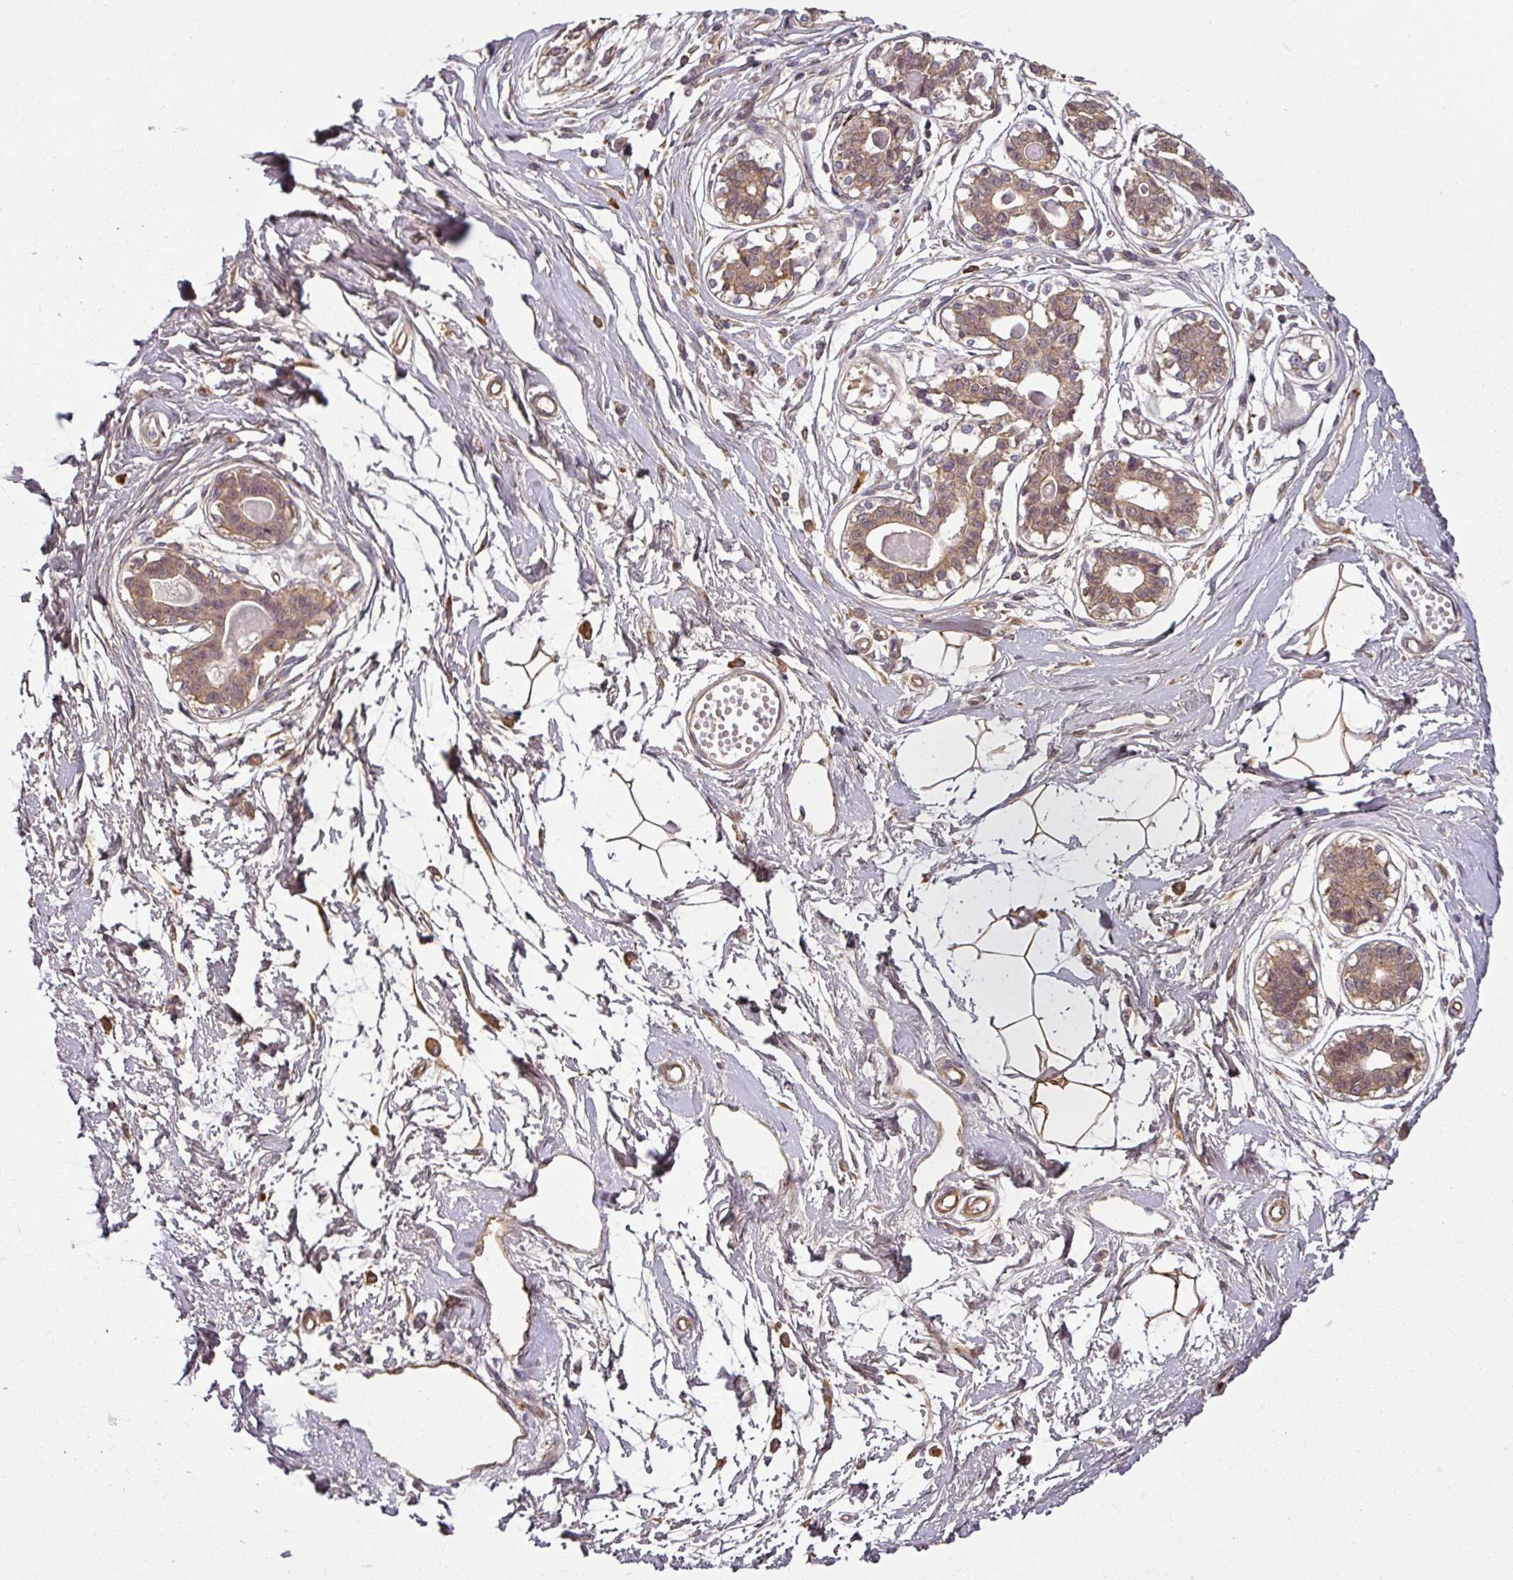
{"staining": {"intensity": "moderate", "quantity": ">75%", "location": "cytoplasmic/membranous"}, "tissue": "breast", "cell_type": "Adipocytes", "image_type": "normal", "snomed": [{"axis": "morphology", "description": "Normal tissue, NOS"}, {"axis": "topography", "description": "Breast"}], "caption": "Immunohistochemical staining of benign human breast reveals medium levels of moderate cytoplasmic/membranous positivity in approximately >75% of adipocytes.", "gene": "DIMT1", "patient": {"sex": "female", "age": 45}}